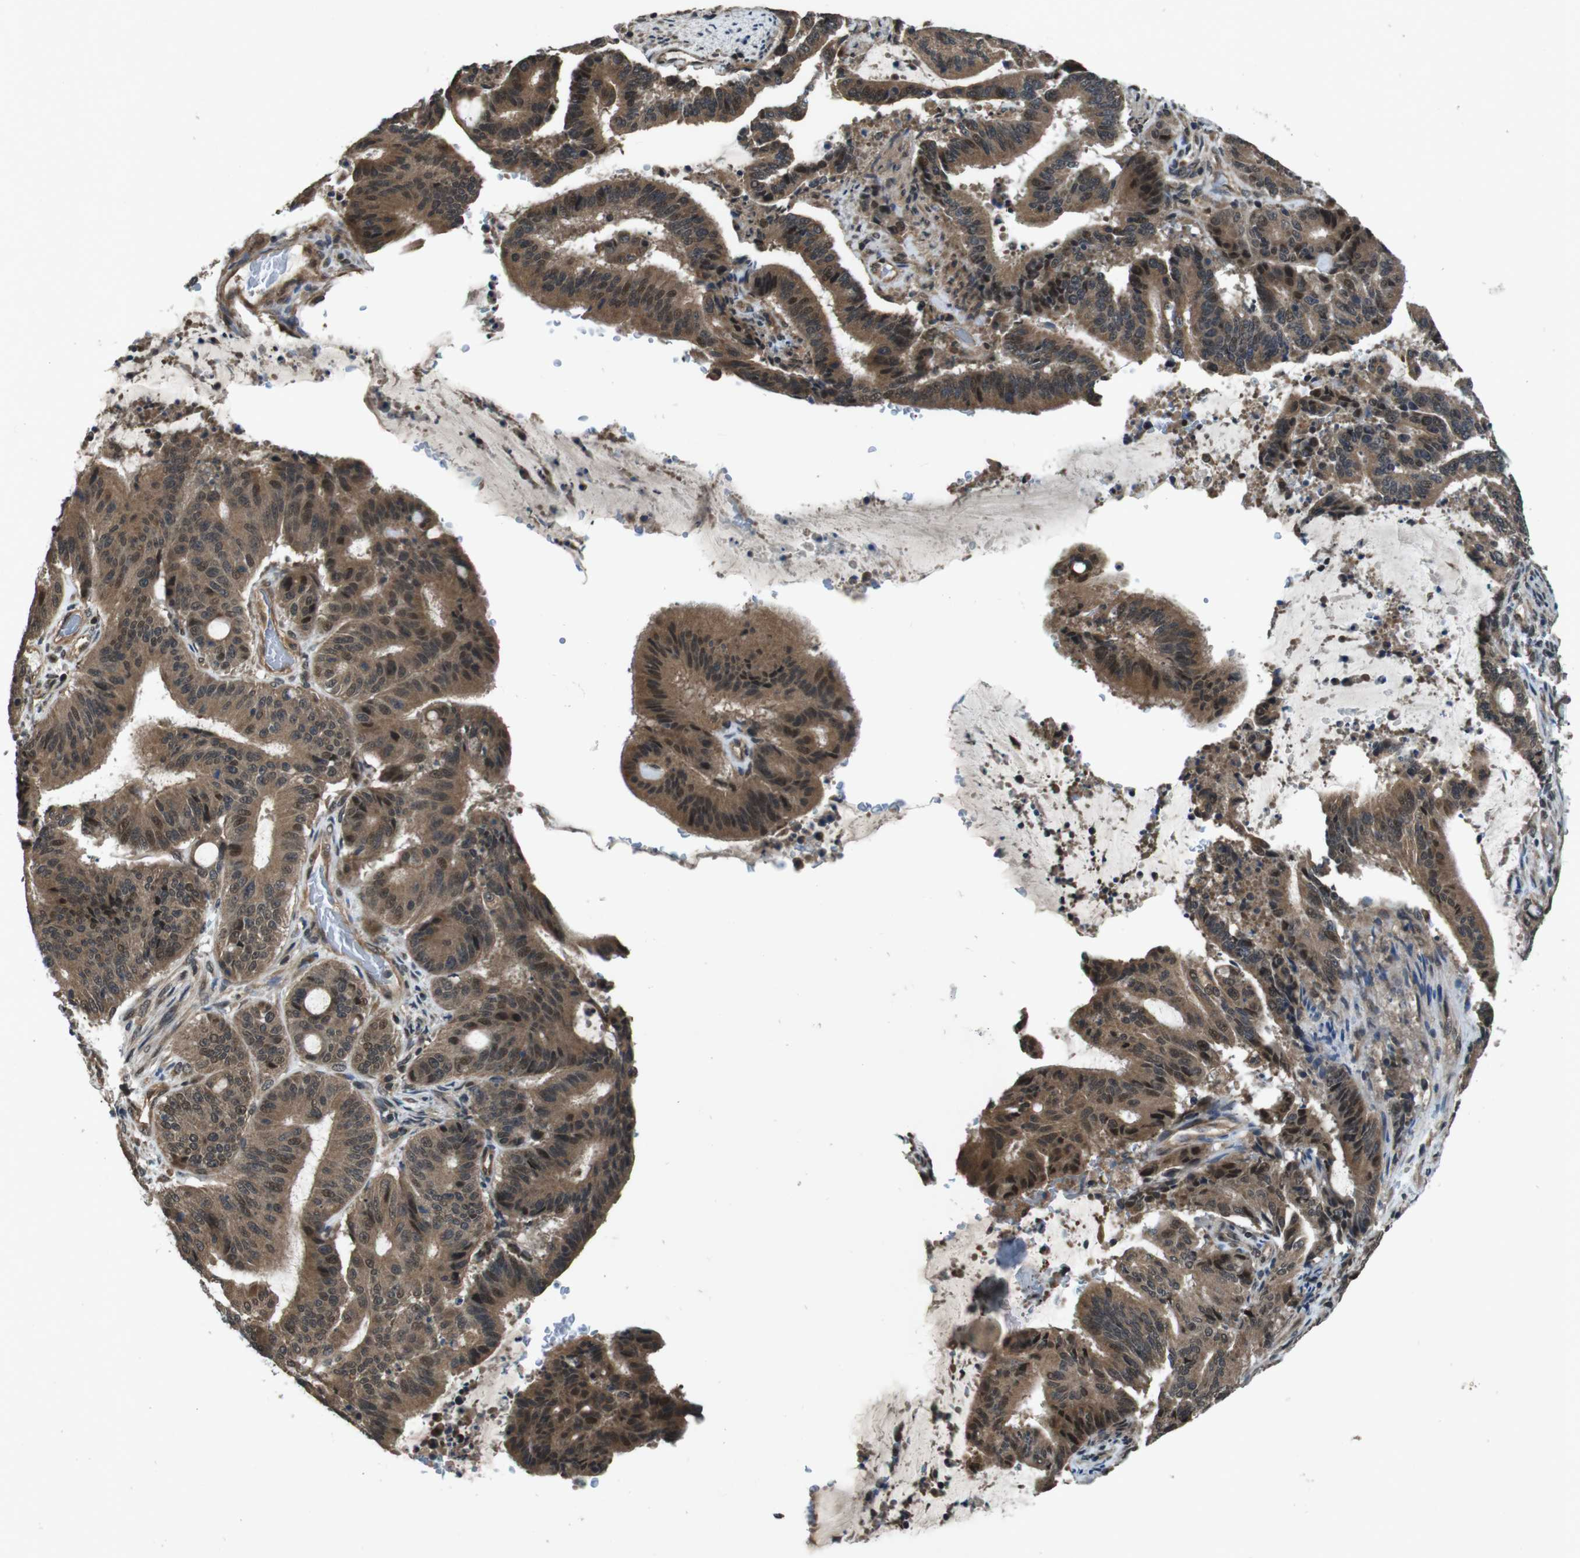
{"staining": {"intensity": "moderate", "quantity": ">75%", "location": "cytoplasmic/membranous,nuclear"}, "tissue": "liver cancer", "cell_type": "Tumor cells", "image_type": "cancer", "snomed": [{"axis": "morphology", "description": "Cholangiocarcinoma"}, {"axis": "topography", "description": "Liver"}], "caption": "Moderate cytoplasmic/membranous and nuclear protein positivity is present in about >75% of tumor cells in liver cancer. The staining was performed using DAB, with brown indicating positive protein expression. Nuclei are stained blue with hematoxylin.", "gene": "SOCS1", "patient": {"sex": "female", "age": 73}}